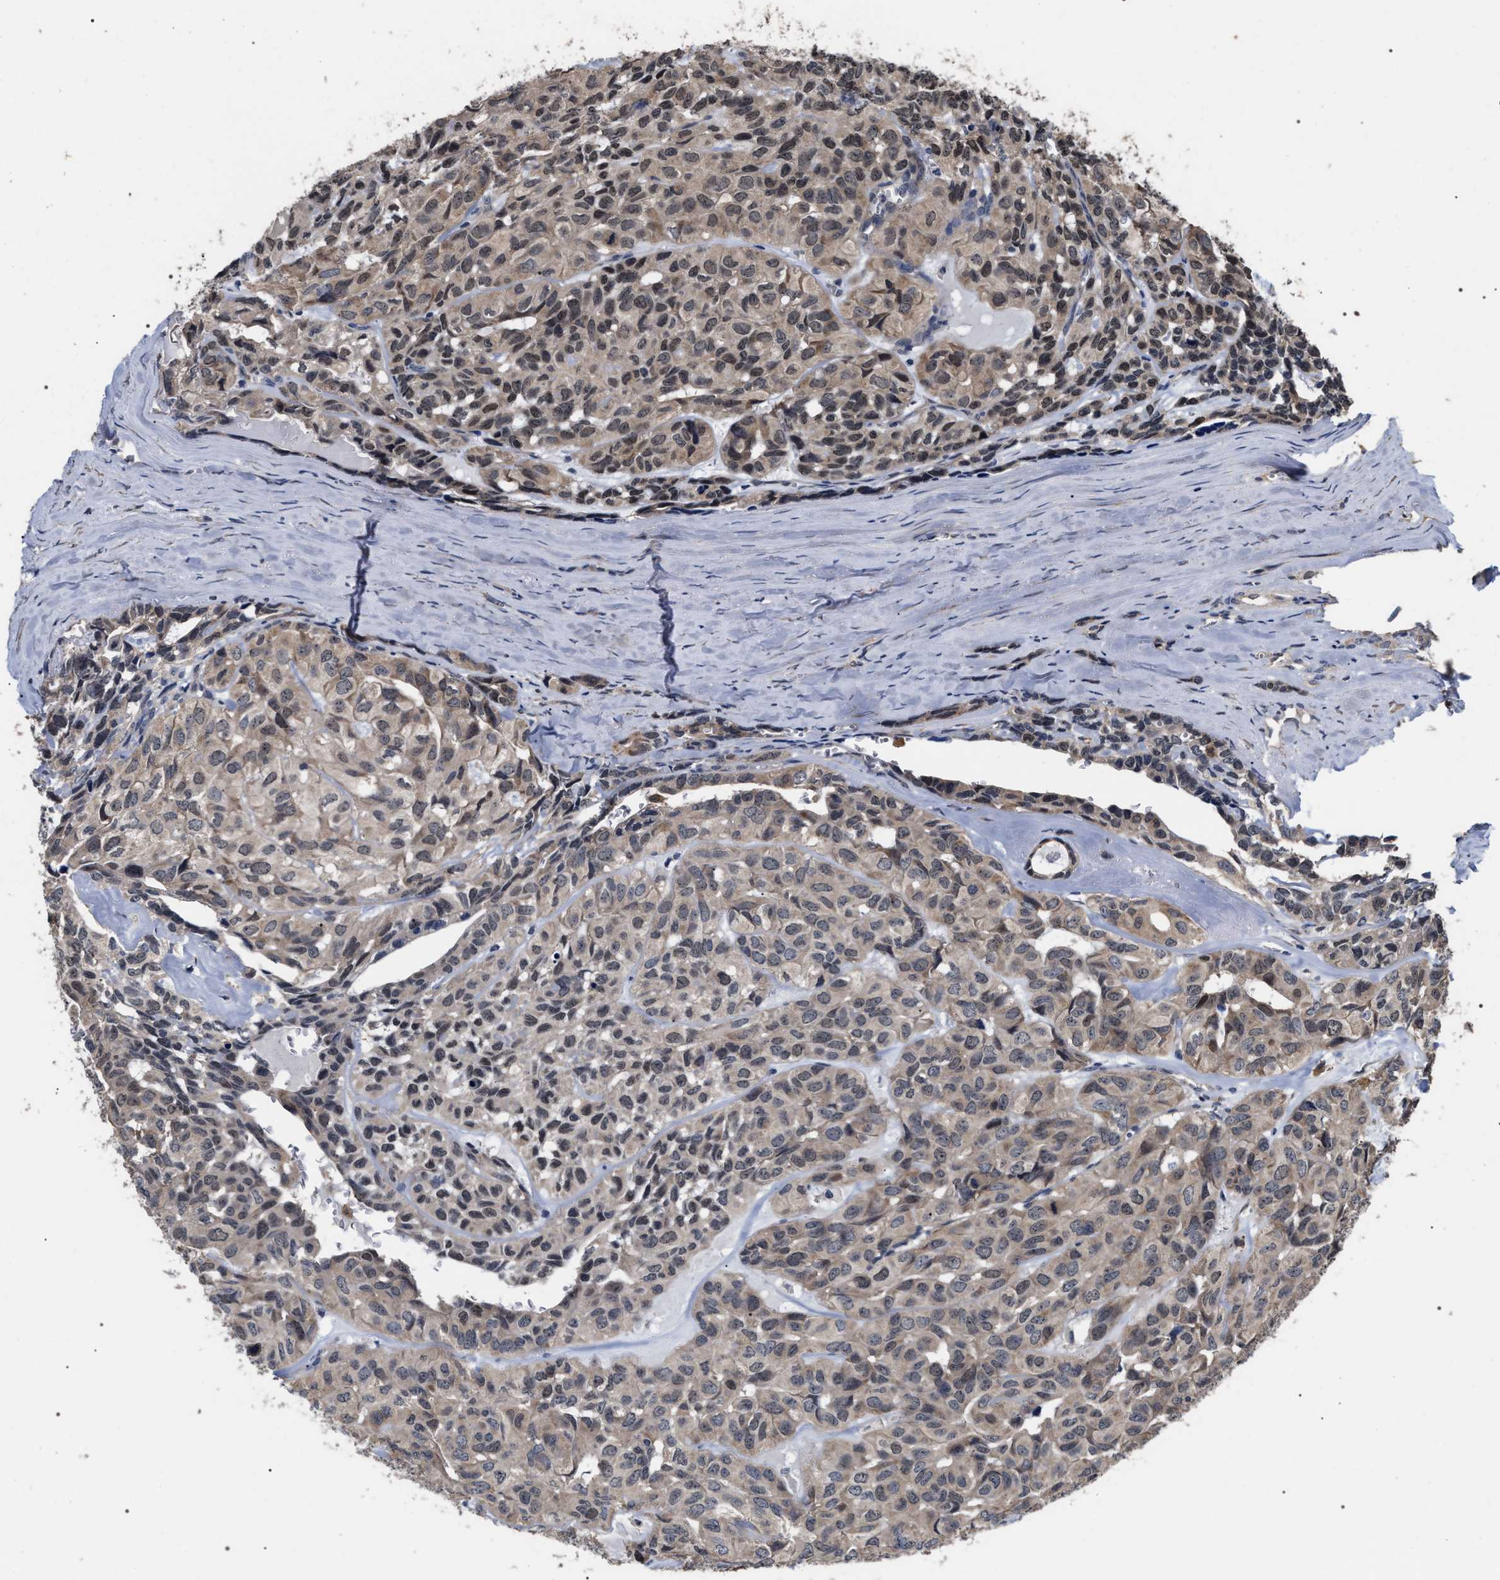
{"staining": {"intensity": "moderate", "quantity": "25%-75%", "location": "cytoplasmic/membranous,nuclear"}, "tissue": "head and neck cancer", "cell_type": "Tumor cells", "image_type": "cancer", "snomed": [{"axis": "morphology", "description": "Adenocarcinoma, NOS"}, {"axis": "topography", "description": "Salivary gland, NOS"}, {"axis": "topography", "description": "Head-Neck"}], "caption": "DAB (3,3'-diaminobenzidine) immunohistochemical staining of head and neck cancer reveals moderate cytoplasmic/membranous and nuclear protein staining in about 25%-75% of tumor cells. (DAB (3,3'-diaminobenzidine) IHC with brightfield microscopy, high magnification).", "gene": "UPF3A", "patient": {"sex": "female", "age": 76}}